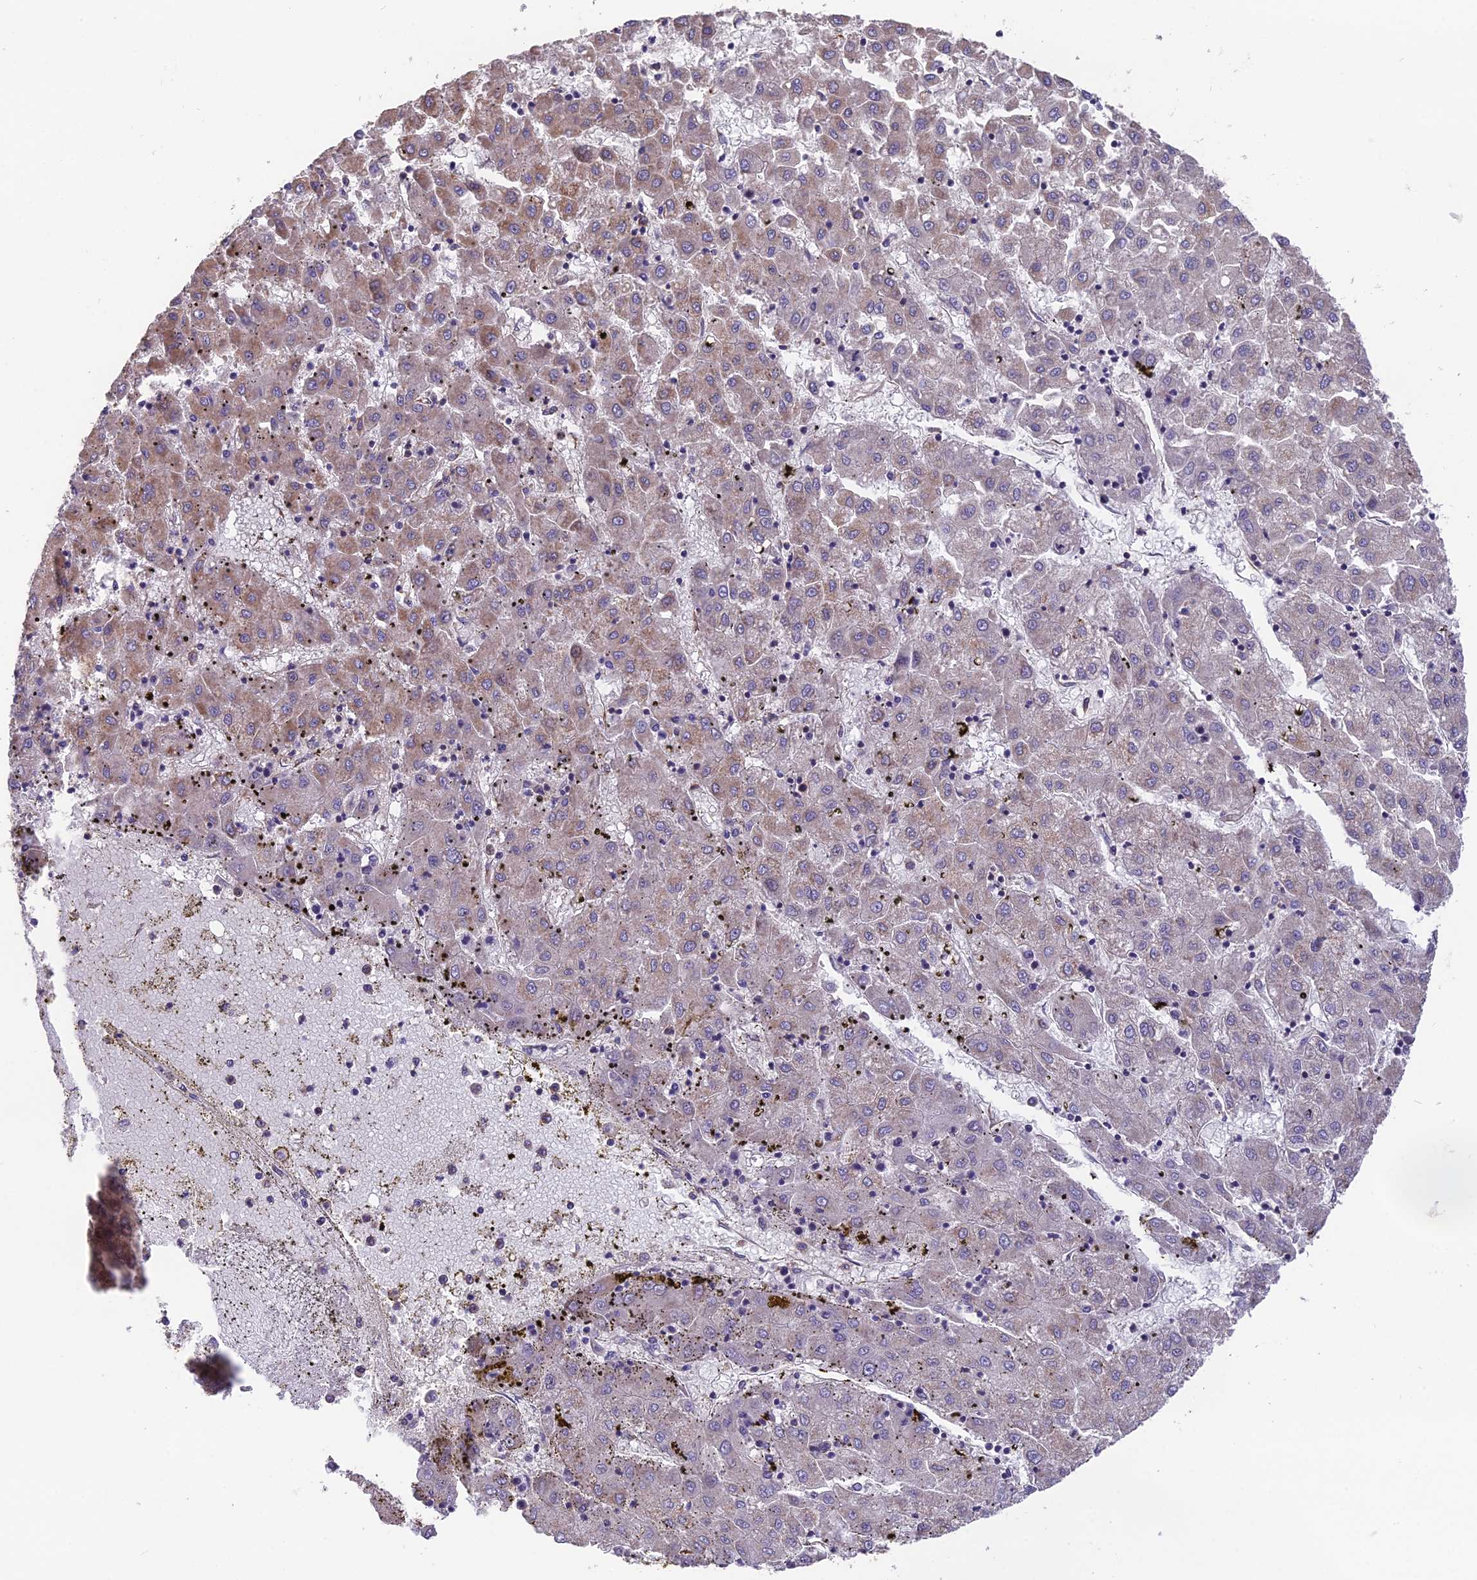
{"staining": {"intensity": "moderate", "quantity": "25%-75%", "location": "cytoplasmic/membranous"}, "tissue": "liver cancer", "cell_type": "Tumor cells", "image_type": "cancer", "snomed": [{"axis": "morphology", "description": "Carcinoma, Hepatocellular, NOS"}, {"axis": "topography", "description": "Liver"}], "caption": "Immunohistochemical staining of hepatocellular carcinoma (liver) shows medium levels of moderate cytoplasmic/membranous expression in about 25%-75% of tumor cells.", "gene": "BLOC1S4", "patient": {"sex": "male", "age": 72}}